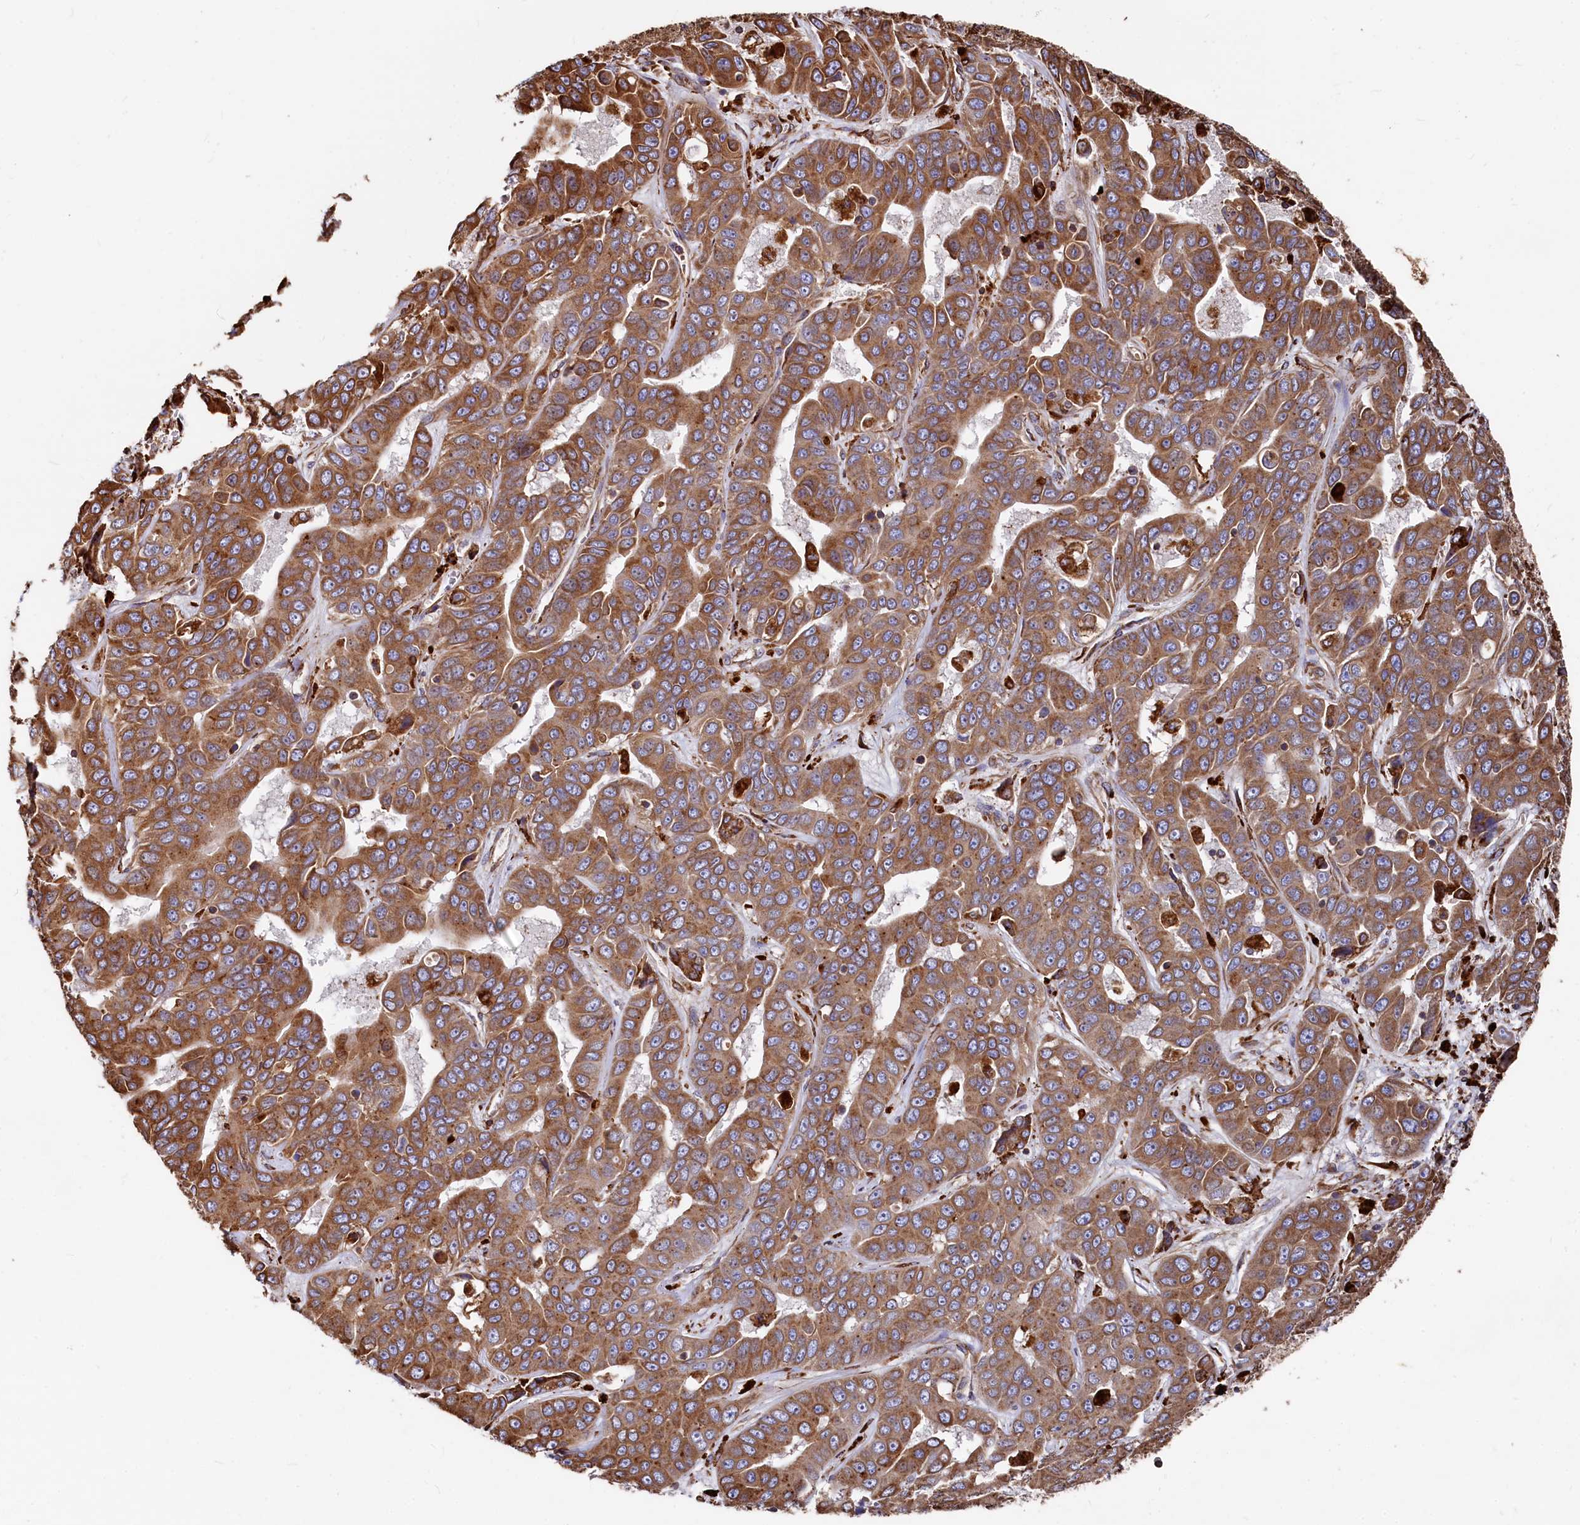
{"staining": {"intensity": "moderate", "quantity": ">75%", "location": "cytoplasmic/membranous"}, "tissue": "liver cancer", "cell_type": "Tumor cells", "image_type": "cancer", "snomed": [{"axis": "morphology", "description": "Cholangiocarcinoma"}, {"axis": "topography", "description": "Liver"}], "caption": "A micrograph of liver cancer stained for a protein shows moderate cytoplasmic/membranous brown staining in tumor cells.", "gene": "NEURL1B", "patient": {"sex": "female", "age": 52}}